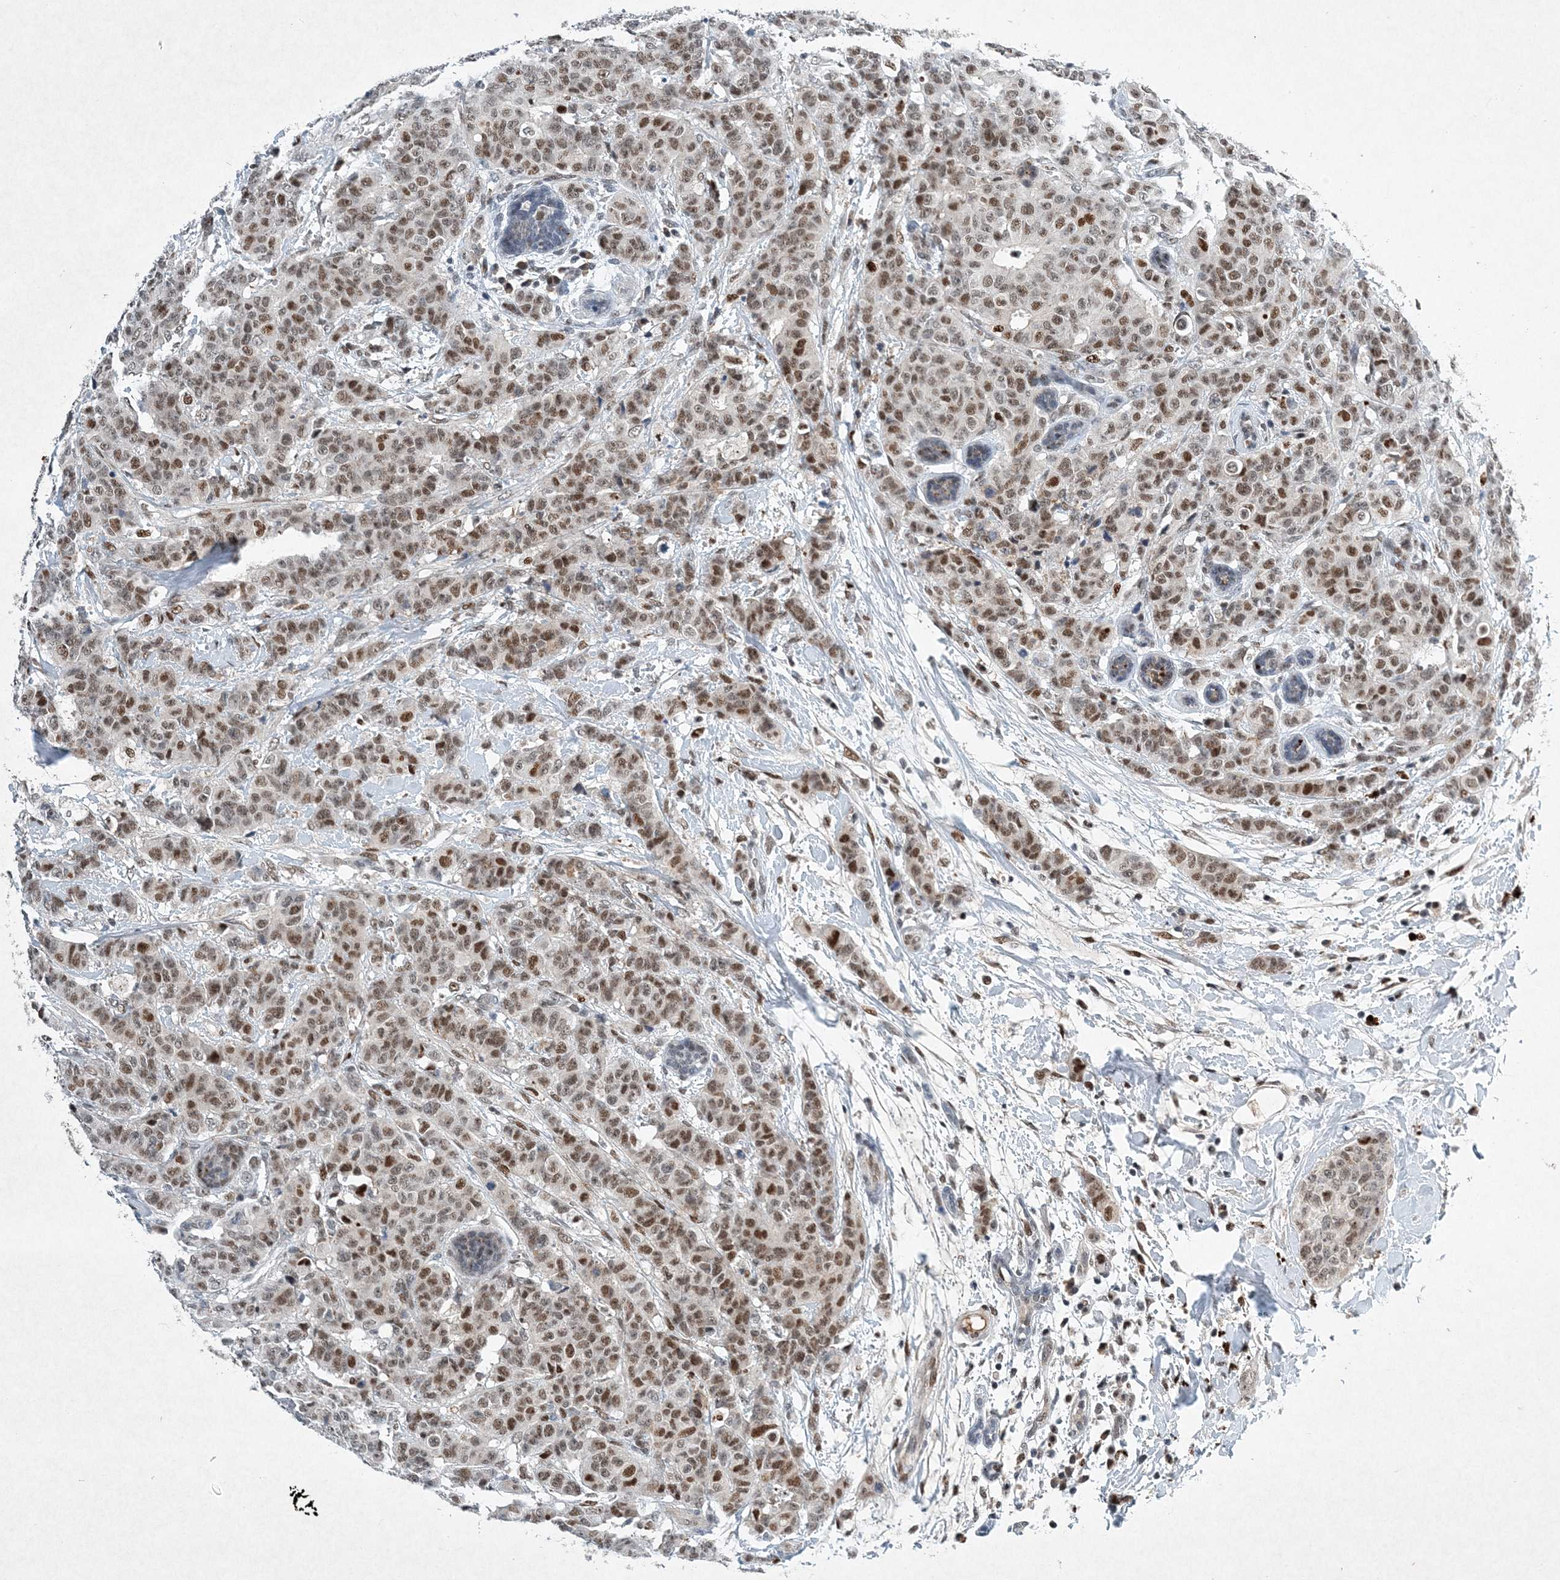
{"staining": {"intensity": "moderate", "quantity": ">75%", "location": "nuclear"}, "tissue": "breast cancer", "cell_type": "Tumor cells", "image_type": "cancer", "snomed": [{"axis": "morphology", "description": "Normal tissue, NOS"}, {"axis": "morphology", "description": "Duct carcinoma"}, {"axis": "topography", "description": "Breast"}], "caption": "Protein staining exhibits moderate nuclear staining in approximately >75% of tumor cells in breast cancer (infiltrating ductal carcinoma). (DAB (3,3'-diaminobenzidine) IHC, brown staining for protein, blue staining for nuclei).", "gene": "KPNA4", "patient": {"sex": "female", "age": 40}}